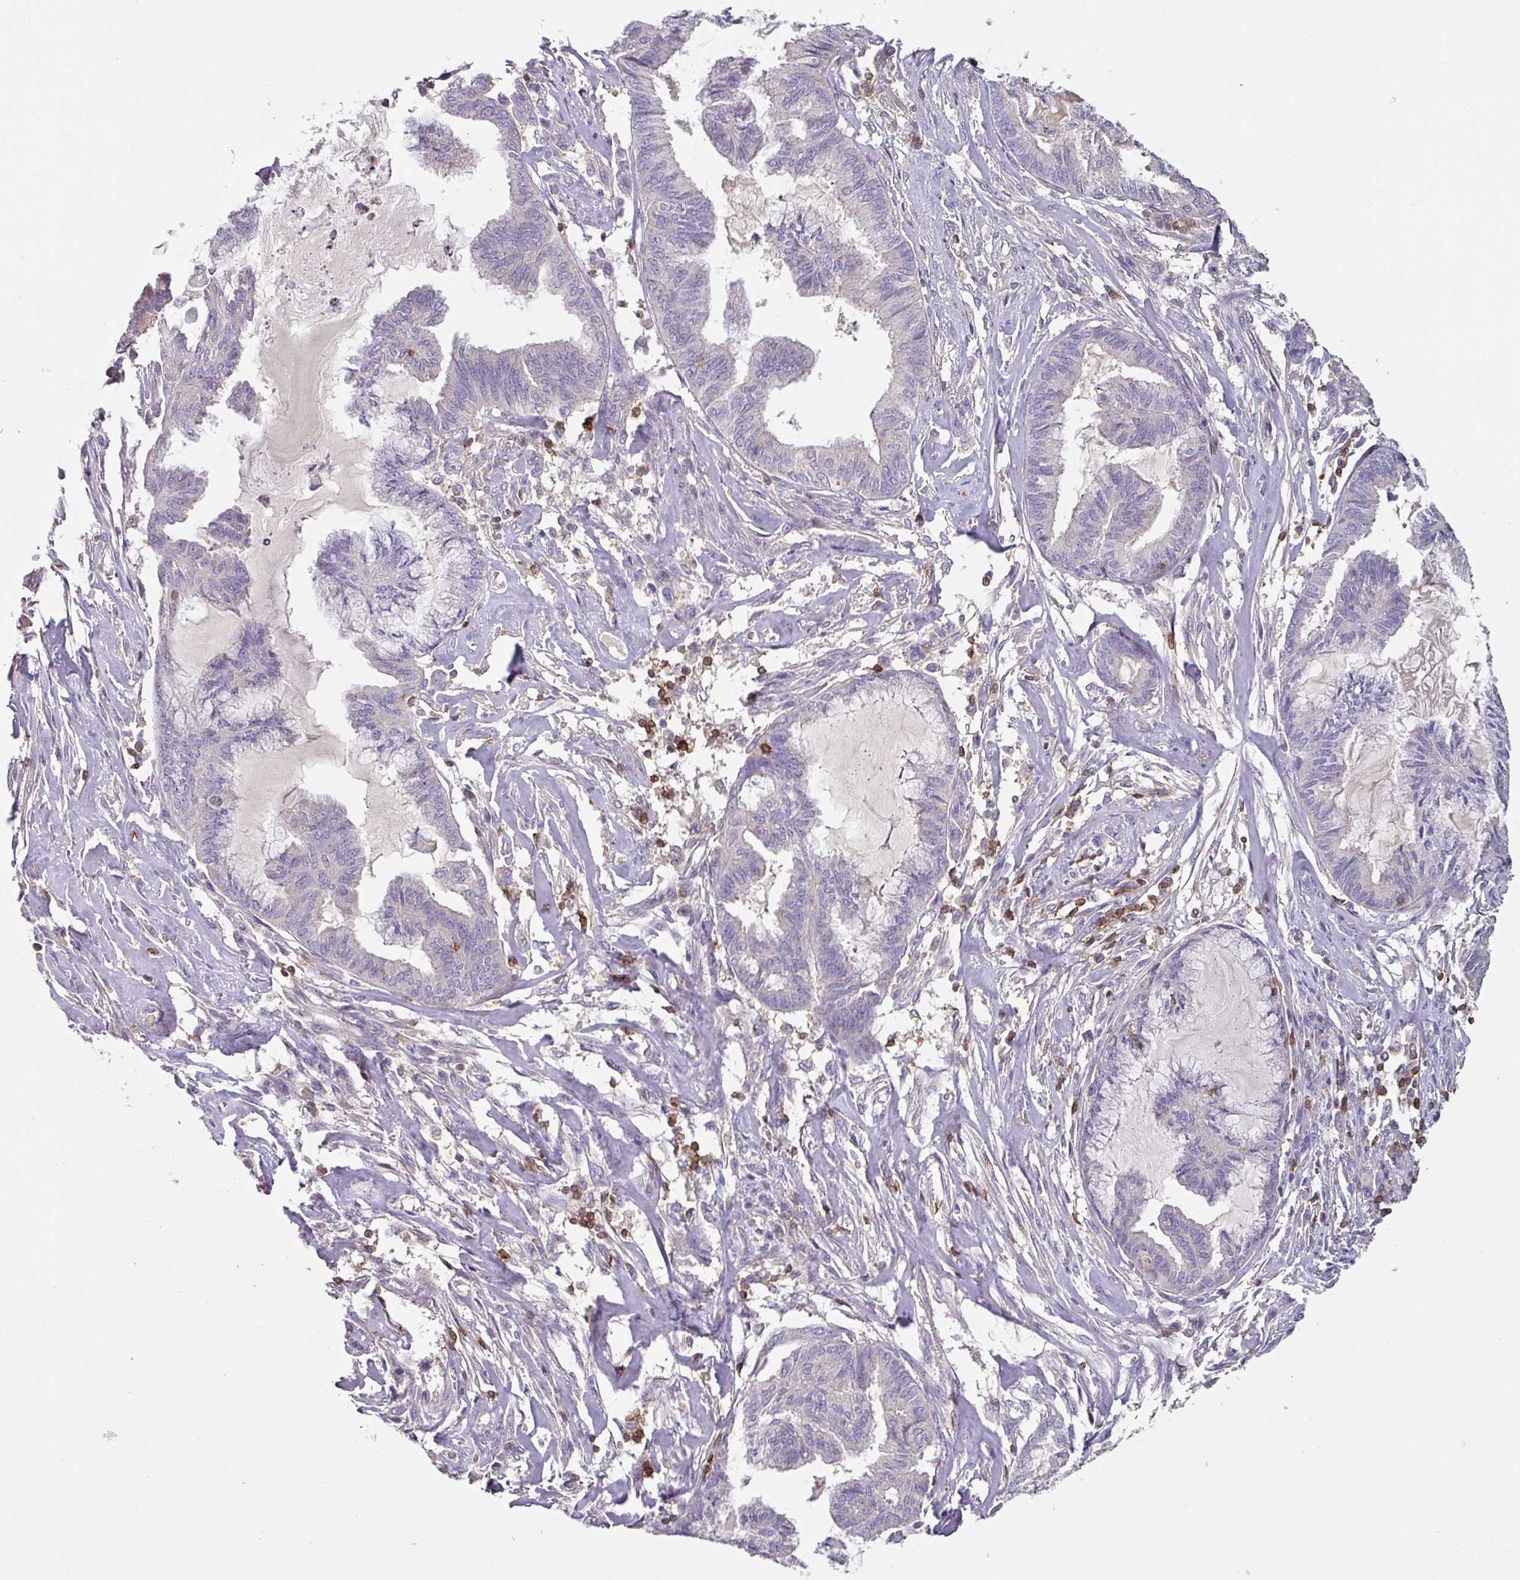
{"staining": {"intensity": "negative", "quantity": "none", "location": "none"}, "tissue": "endometrial cancer", "cell_type": "Tumor cells", "image_type": "cancer", "snomed": [{"axis": "morphology", "description": "Adenocarcinoma, NOS"}, {"axis": "topography", "description": "Endometrium"}], "caption": "Tumor cells are negative for brown protein staining in endometrial cancer (adenocarcinoma). Brightfield microscopy of immunohistochemistry (IHC) stained with DAB (brown) and hematoxylin (blue), captured at high magnification.", "gene": "CD3G", "patient": {"sex": "female", "age": 86}}